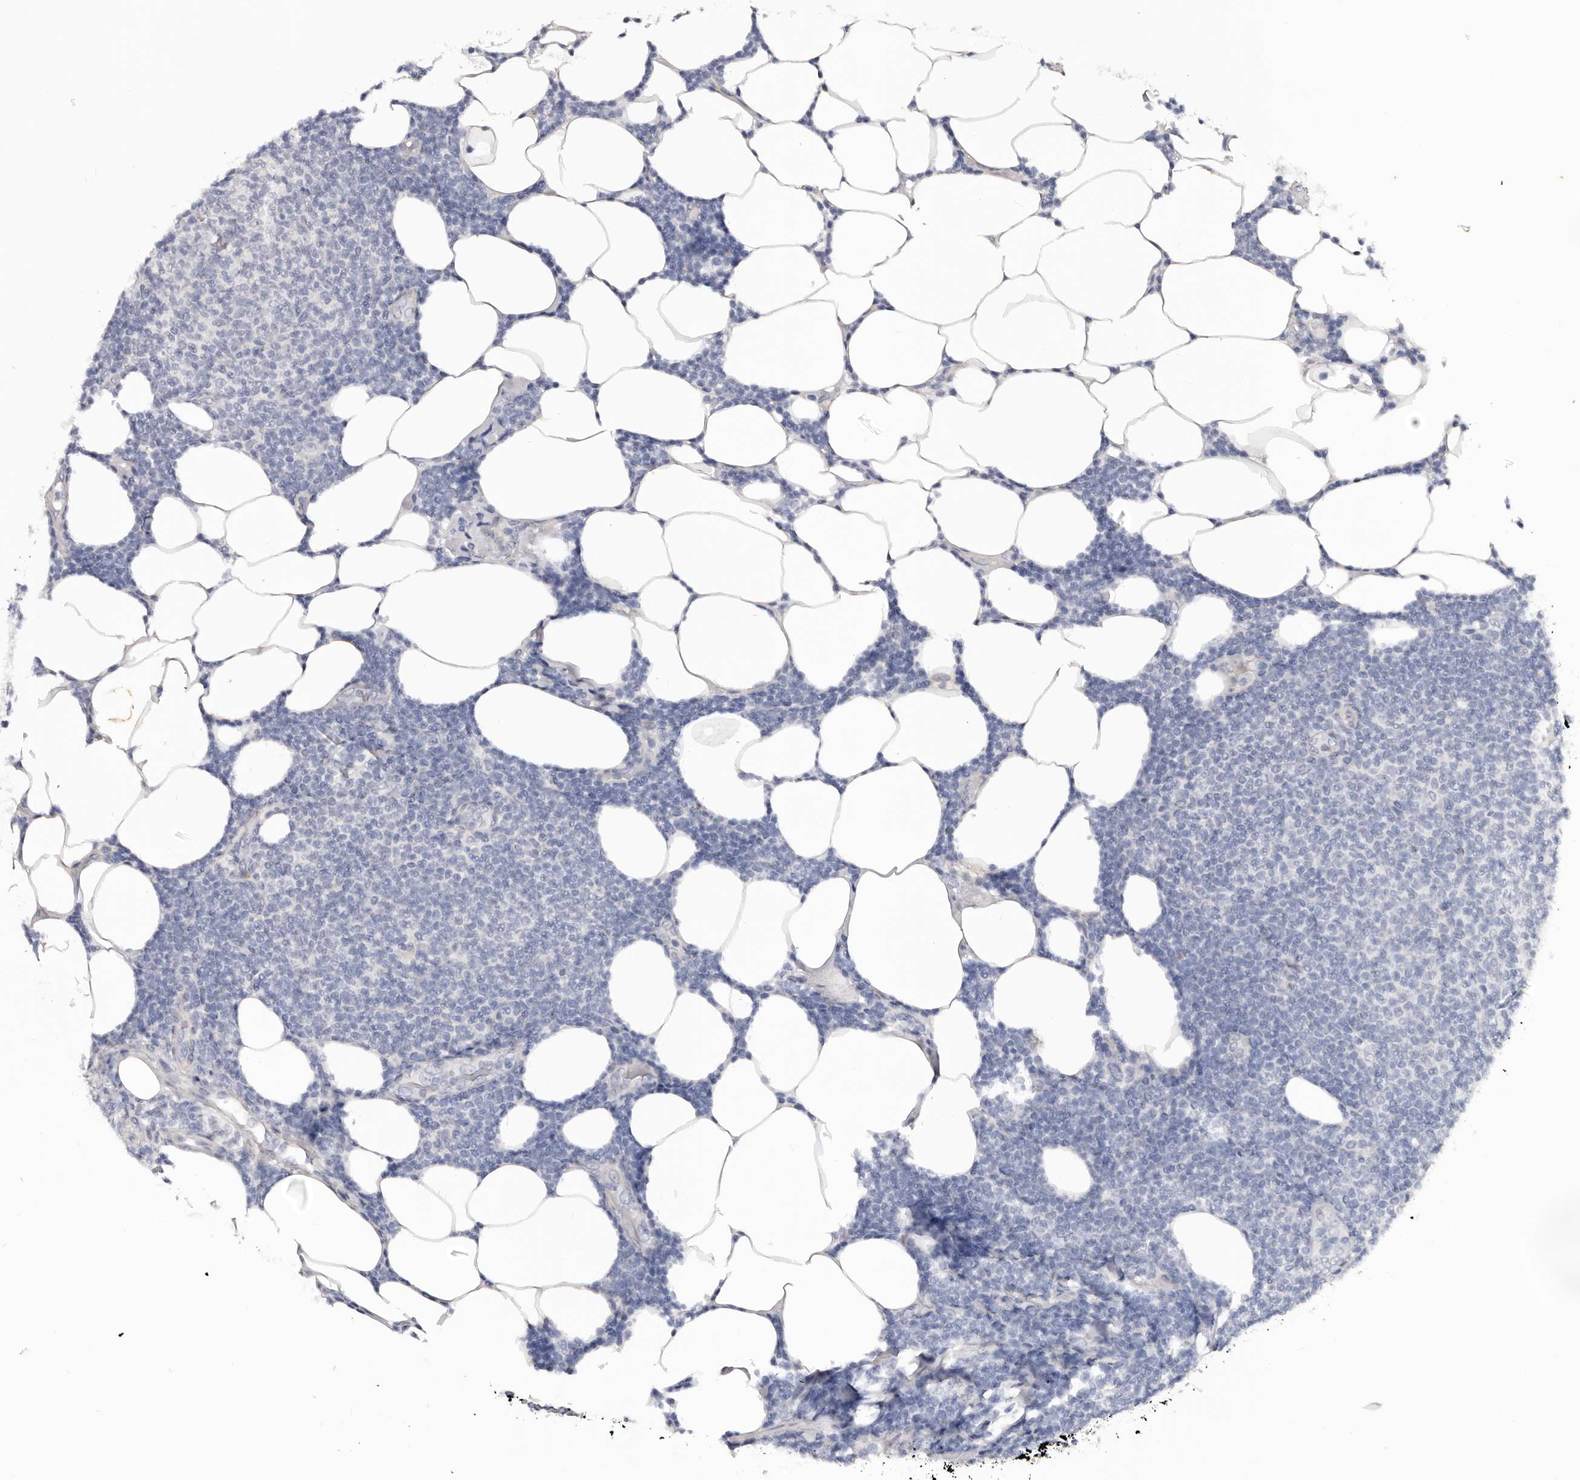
{"staining": {"intensity": "negative", "quantity": "none", "location": "none"}, "tissue": "lymphoma", "cell_type": "Tumor cells", "image_type": "cancer", "snomed": [{"axis": "morphology", "description": "Malignant lymphoma, non-Hodgkin's type, Low grade"}, {"axis": "topography", "description": "Lymph node"}], "caption": "The IHC micrograph has no significant expression in tumor cells of lymphoma tissue.", "gene": "DMRT2", "patient": {"sex": "male", "age": 66}}